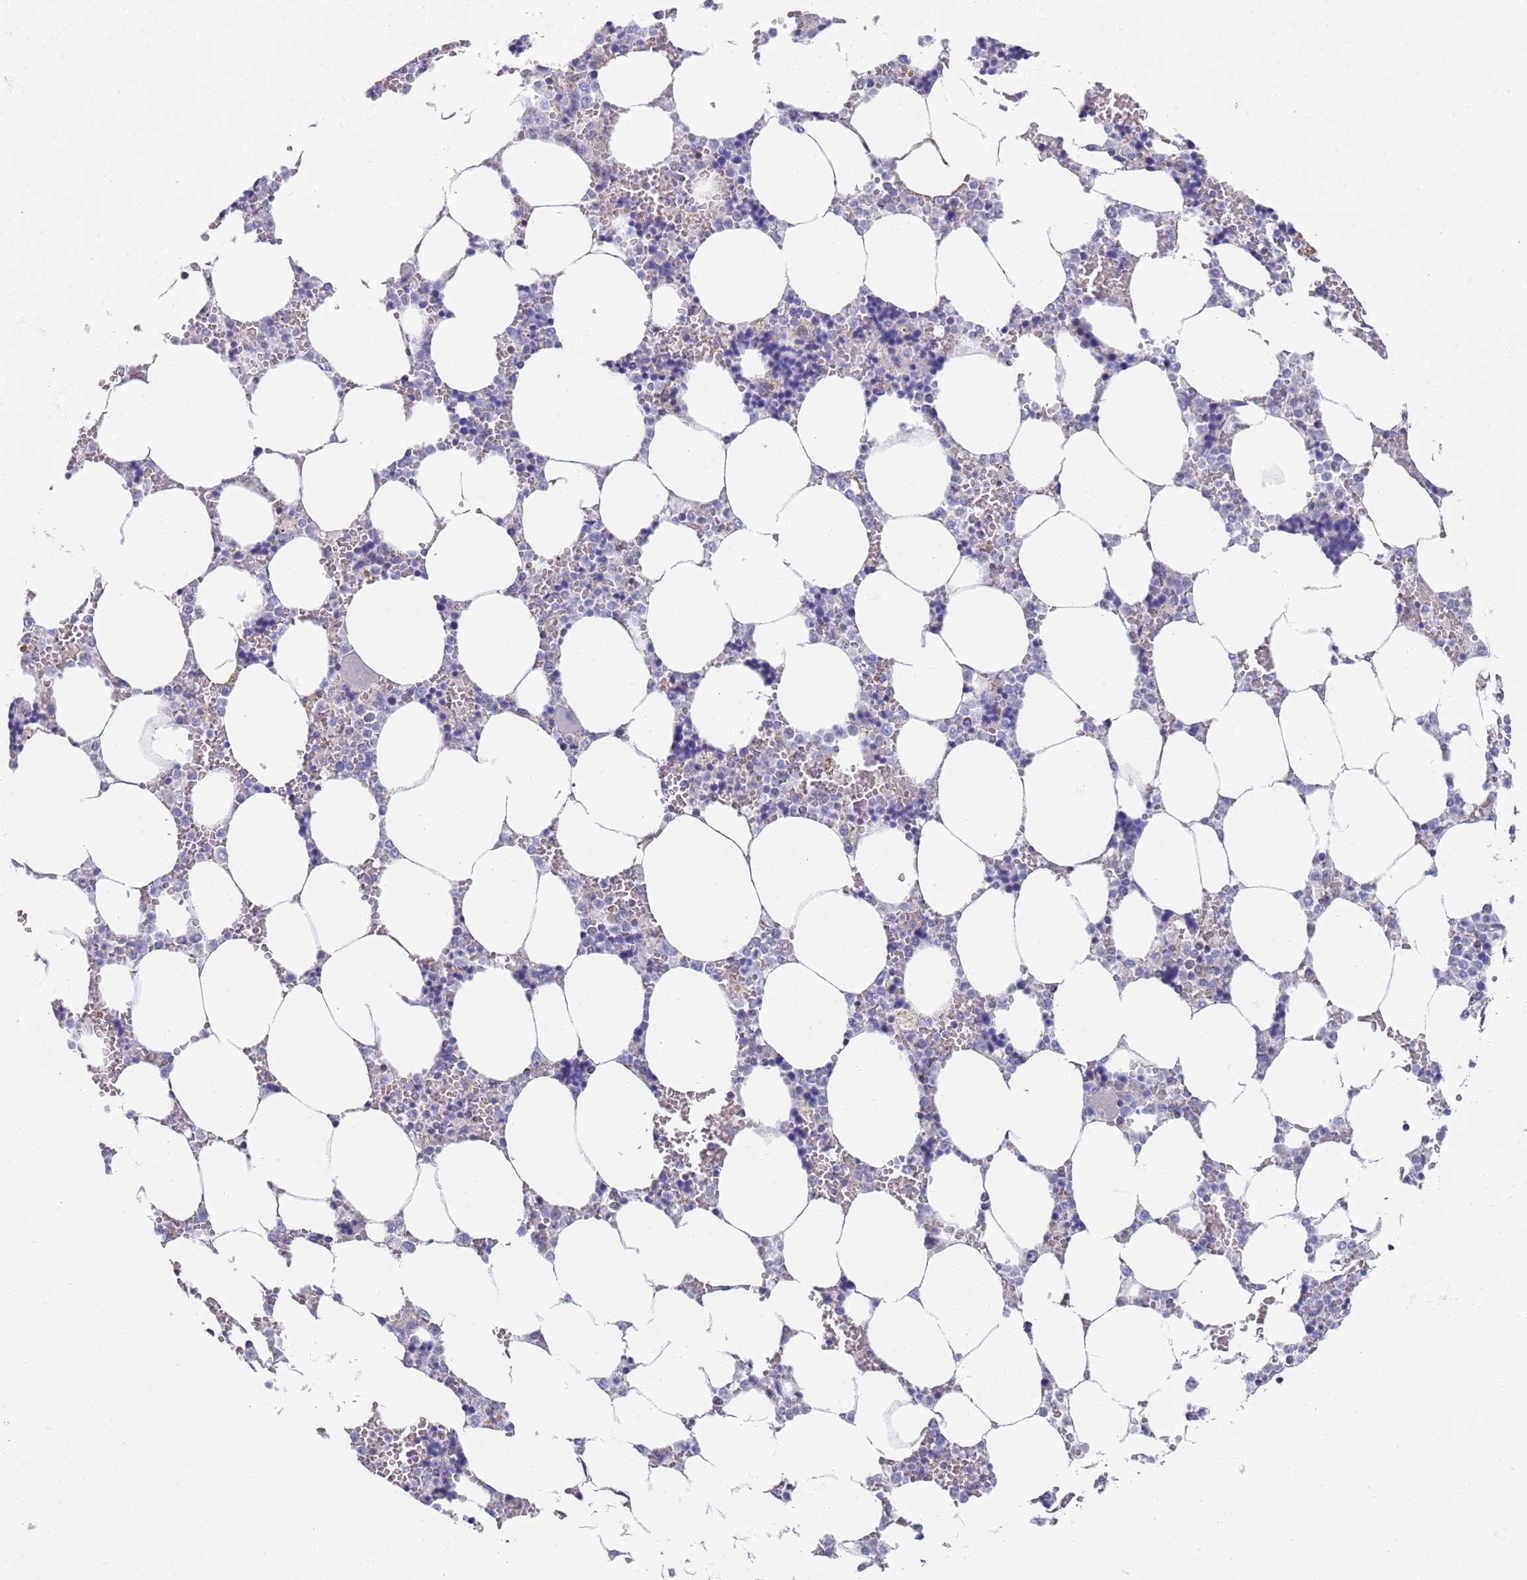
{"staining": {"intensity": "negative", "quantity": "none", "location": "none"}, "tissue": "bone marrow", "cell_type": "Hematopoietic cells", "image_type": "normal", "snomed": [{"axis": "morphology", "description": "Normal tissue, NOS"}, {"axis": "topography", "description": "Bone marrow"}], "caption": "The immunohistochemistry (IHC) histopathology image has no significant positivity in hematopoietic cells of bone marrow. (DAB IHC, high magnification).", "gene": "PWWP3A", "patient": {"sex": "male", "age": 64}}